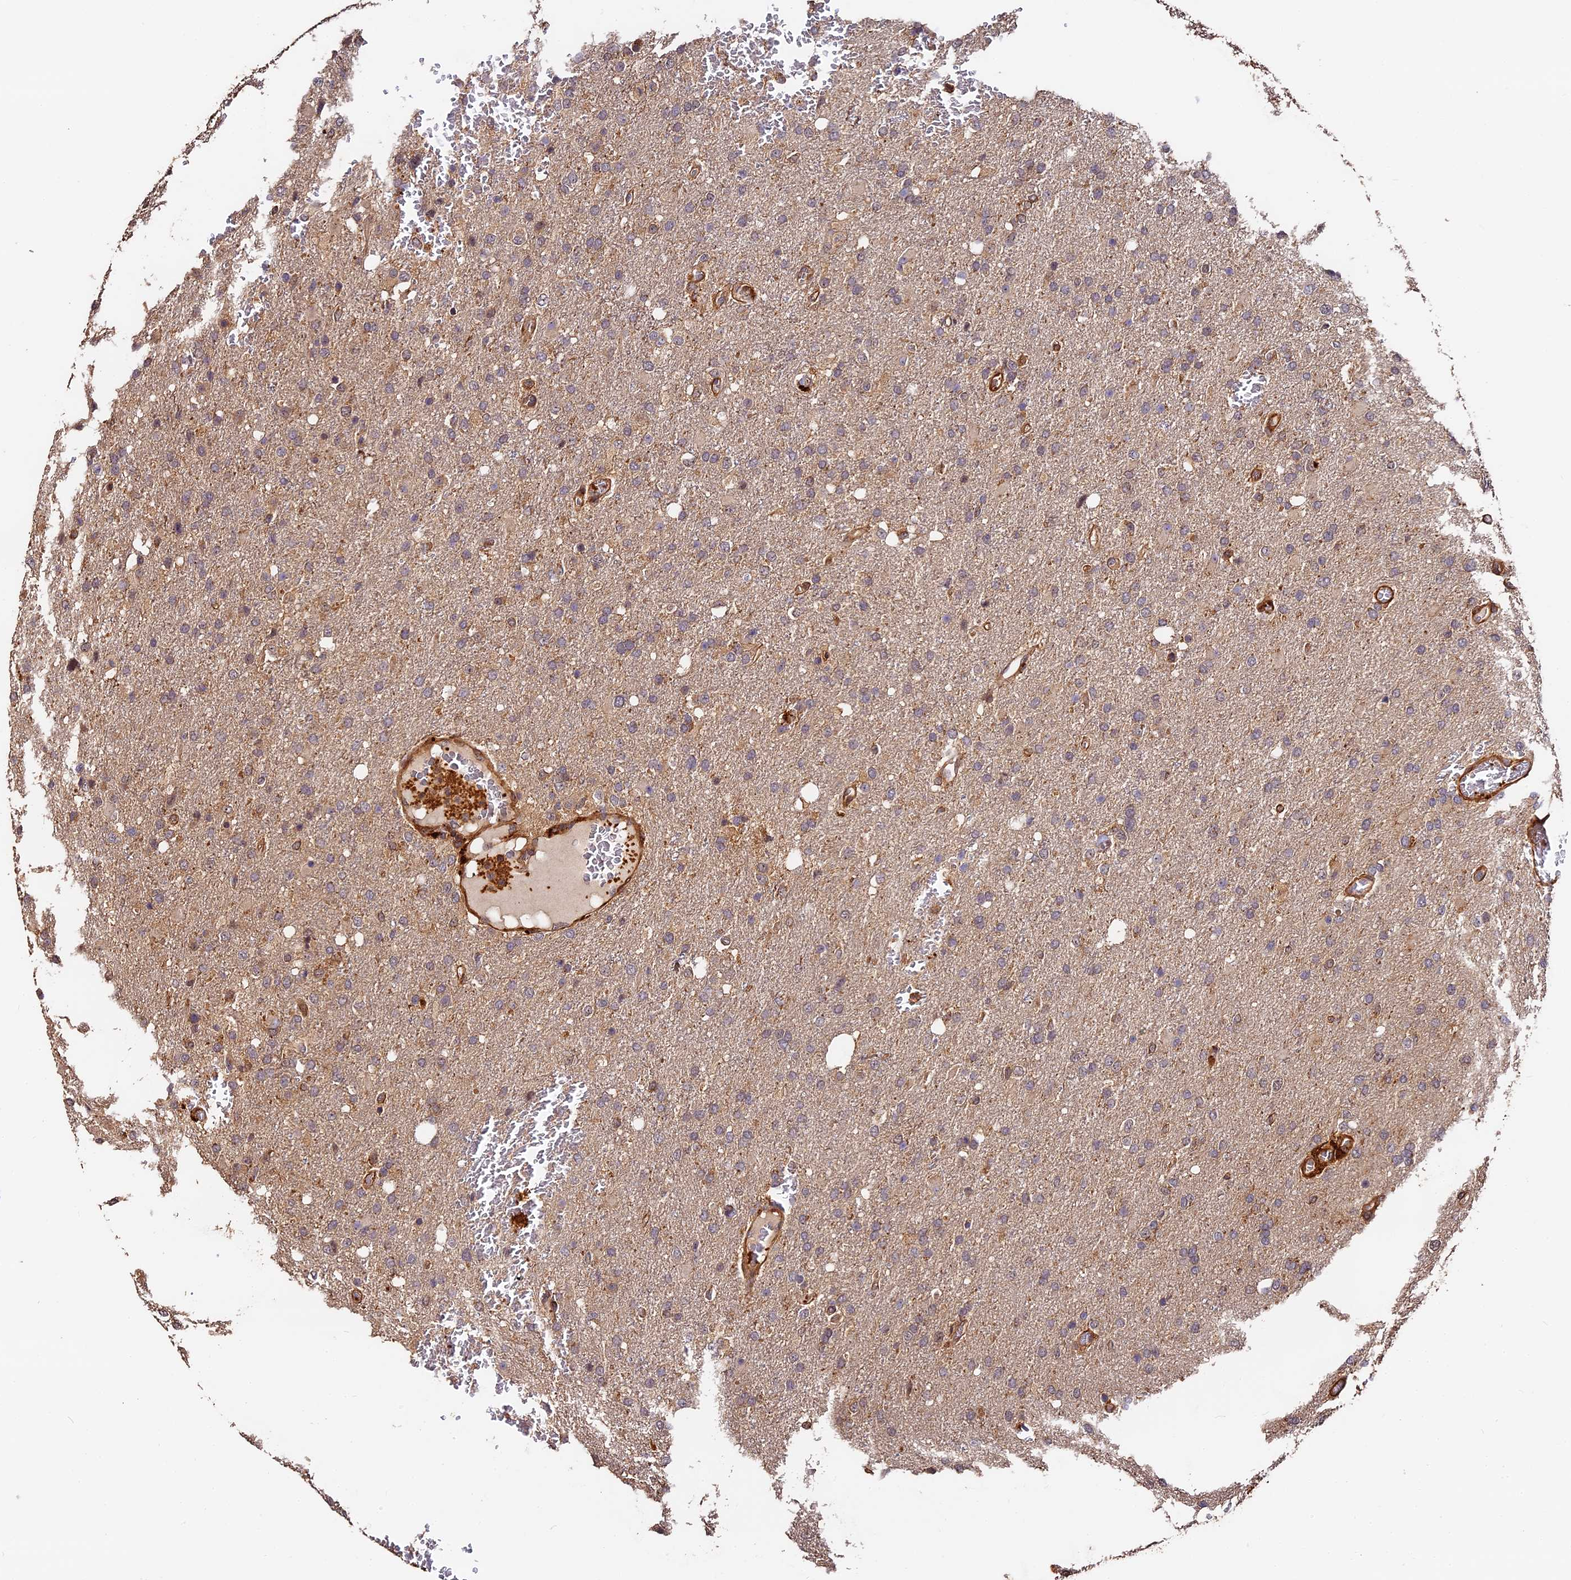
{"staining": {"intensity": "moderate", "quantity": "25%-75%", "location": "cytoplasmic/membranous"}, "tissue": "glioma", "cell_type": "Tumor cells", "image_type": "cancer", "snomed": [{"axis": "morphology", "description": "Glioma, malignant, High grade"}, {"axis": "topography", "description": "Brain"}], "caption": "The image demonstrates a brown stain indicating the presence of a protein in the cytoplasmic/membranous of tumor cells in glioma. (DAB IHC with brightfield microscopy, high magnification).", "gene": "MMP15", "patient": {"sex": "female", "age": 74}}